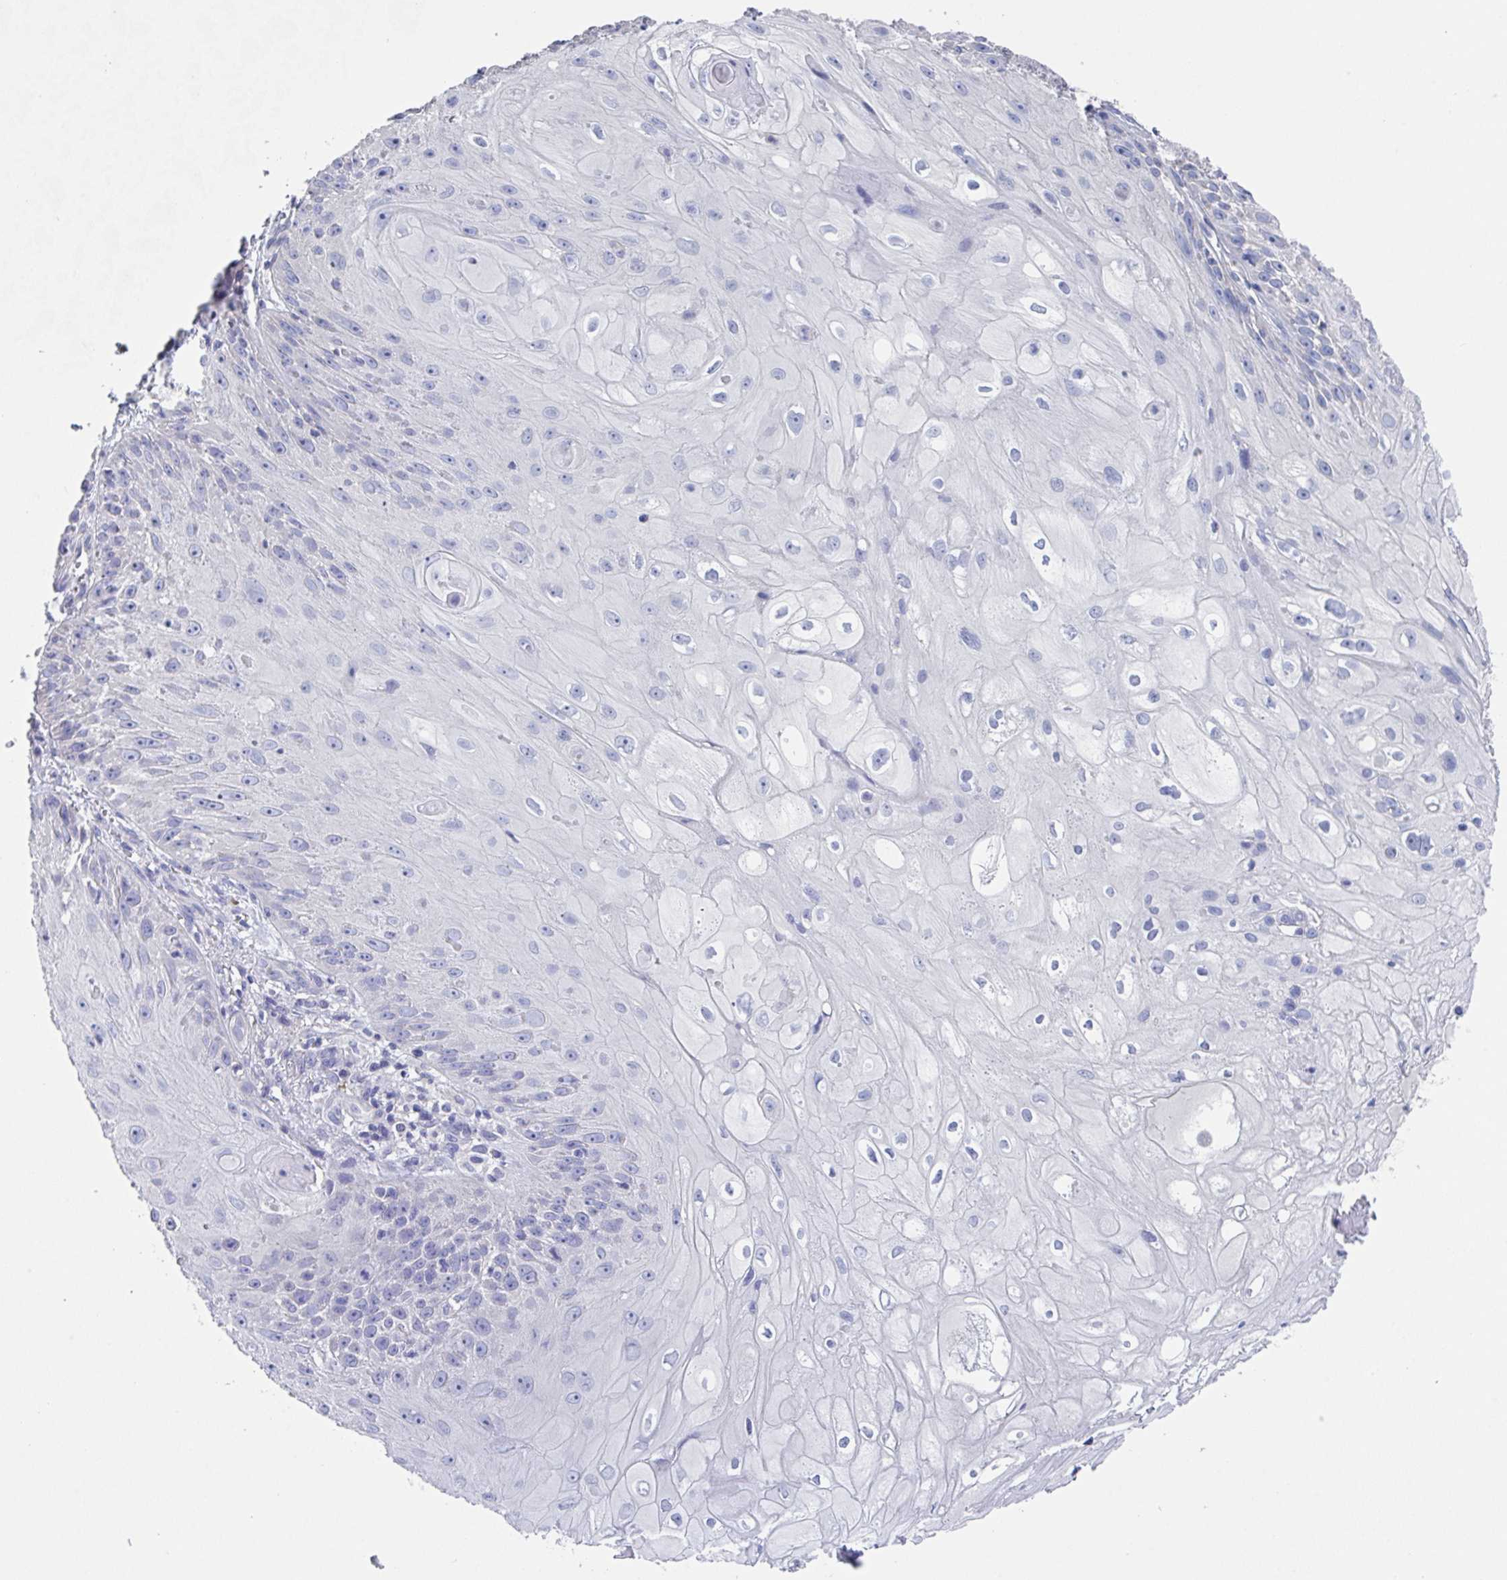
{"staining": {"intensity": "negative", "quantity": "none", "location": "none"}, "tissue": "skin cancer", "cell_type": "Tumor cells", "image_type": "cancer", "snomed": [{"axis": "morphology", "description": "Squamous cell carcinoma, NOS"}, {"axis": "topography", "description": "Skin"}, {"axis": "topography", "description": "Vulva"}], "caption": "Squamous cell carcinoma (skin) stained for a protein using immunohistochemistry (IHC) displays no expression tumor cells.", "gene": "LRRC58", "patient": {"sex": "female", "age": 76}}